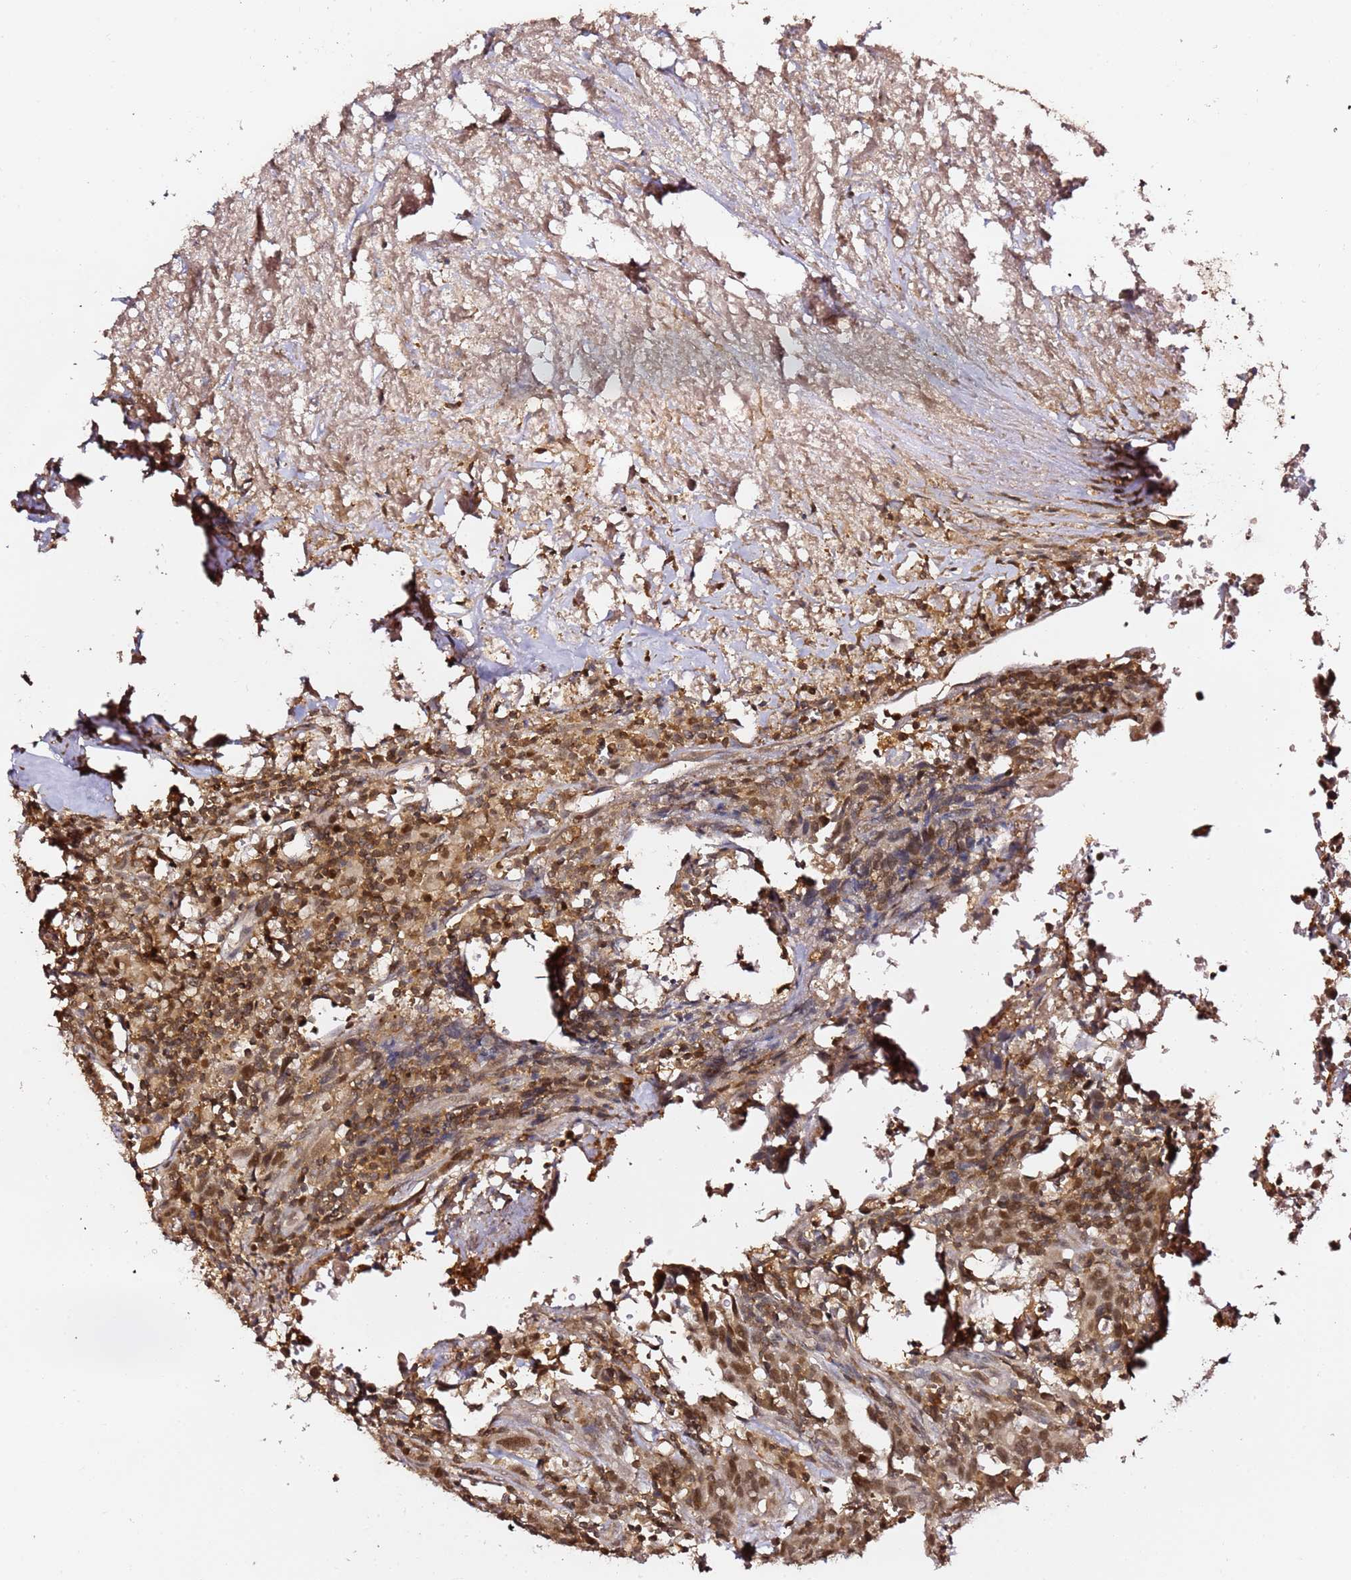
{"staining": {"intensity": "moderate", "quantity": ">75%", "location": "nuclear"}, "tissue": "urothelial cancer", "cell_type": "Tumor cells", "image_type": "cancer", "snomed": [{"axis": "morphology", "description": "Urothelial carcinoma, High grade"}, {"axis": "topography", "description": "Urinary bladder"}], "caption": "Brown immunohistochemical staining in human urothelial cancer exhibits moderate nuclear expression in about >75% of tumor cells.", "gene": "OR5V1", "patient": {"sex": "male", "age": 61}}